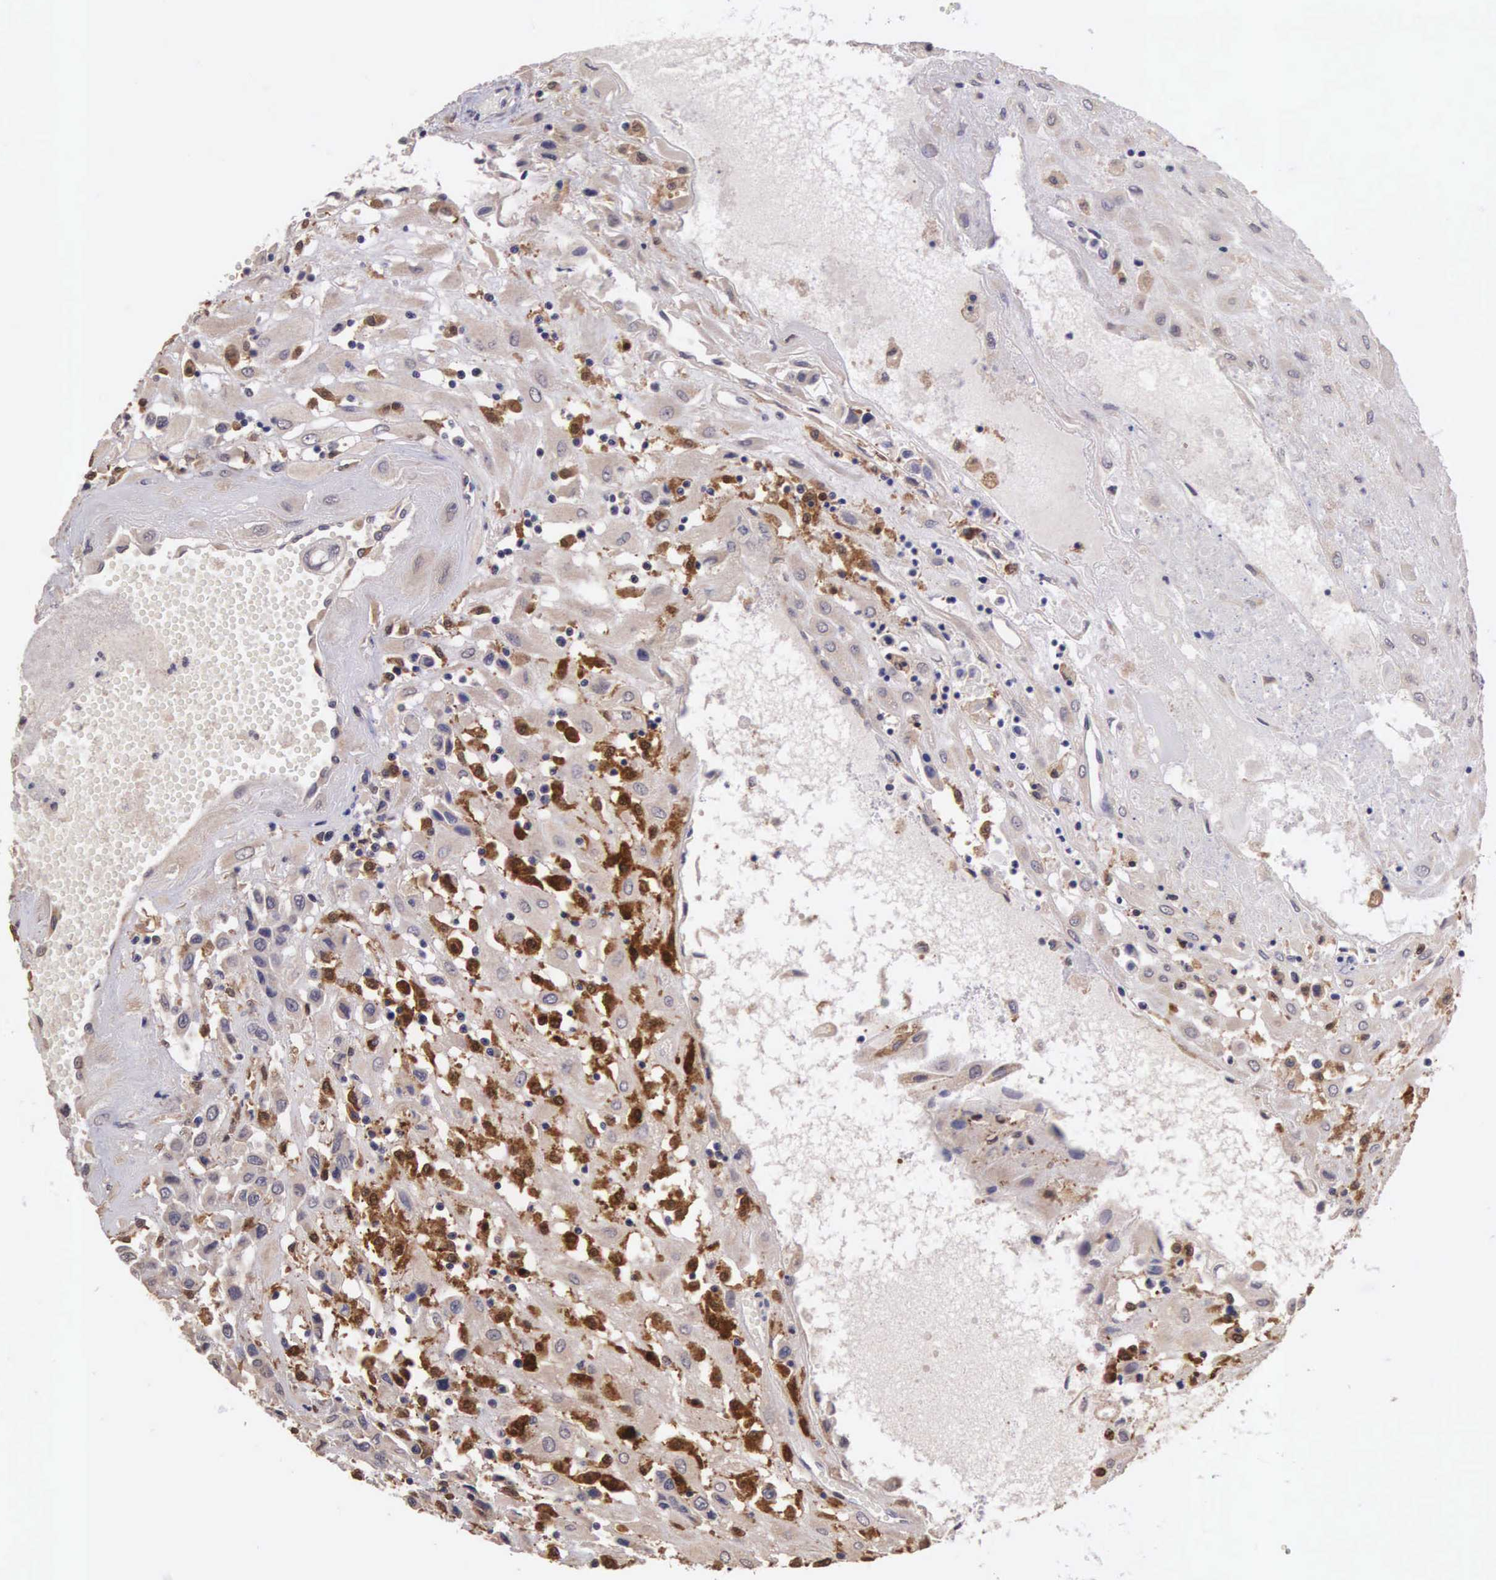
{"staining": {"intensity": "weak", "quantity": ">75%", "location": "cytoplasmic/membranous"}, "tissue": "placenta", "cell_type": "Decidual cells", "image_type": "normal", "snomed": [{"axis": "morphology", "description": "Normal tissue, NOS"}, {"axis": "topography", "description": "Placenta"}], "caption": "An immunohistochemistry micrograph of benign tissue is shown. Protein staining in brown labels weak cytoplasmic/membranous positivity in placenta within decidual cells.", "gene": "CDC45", "patient": {"sex": "female", "age": 31}}